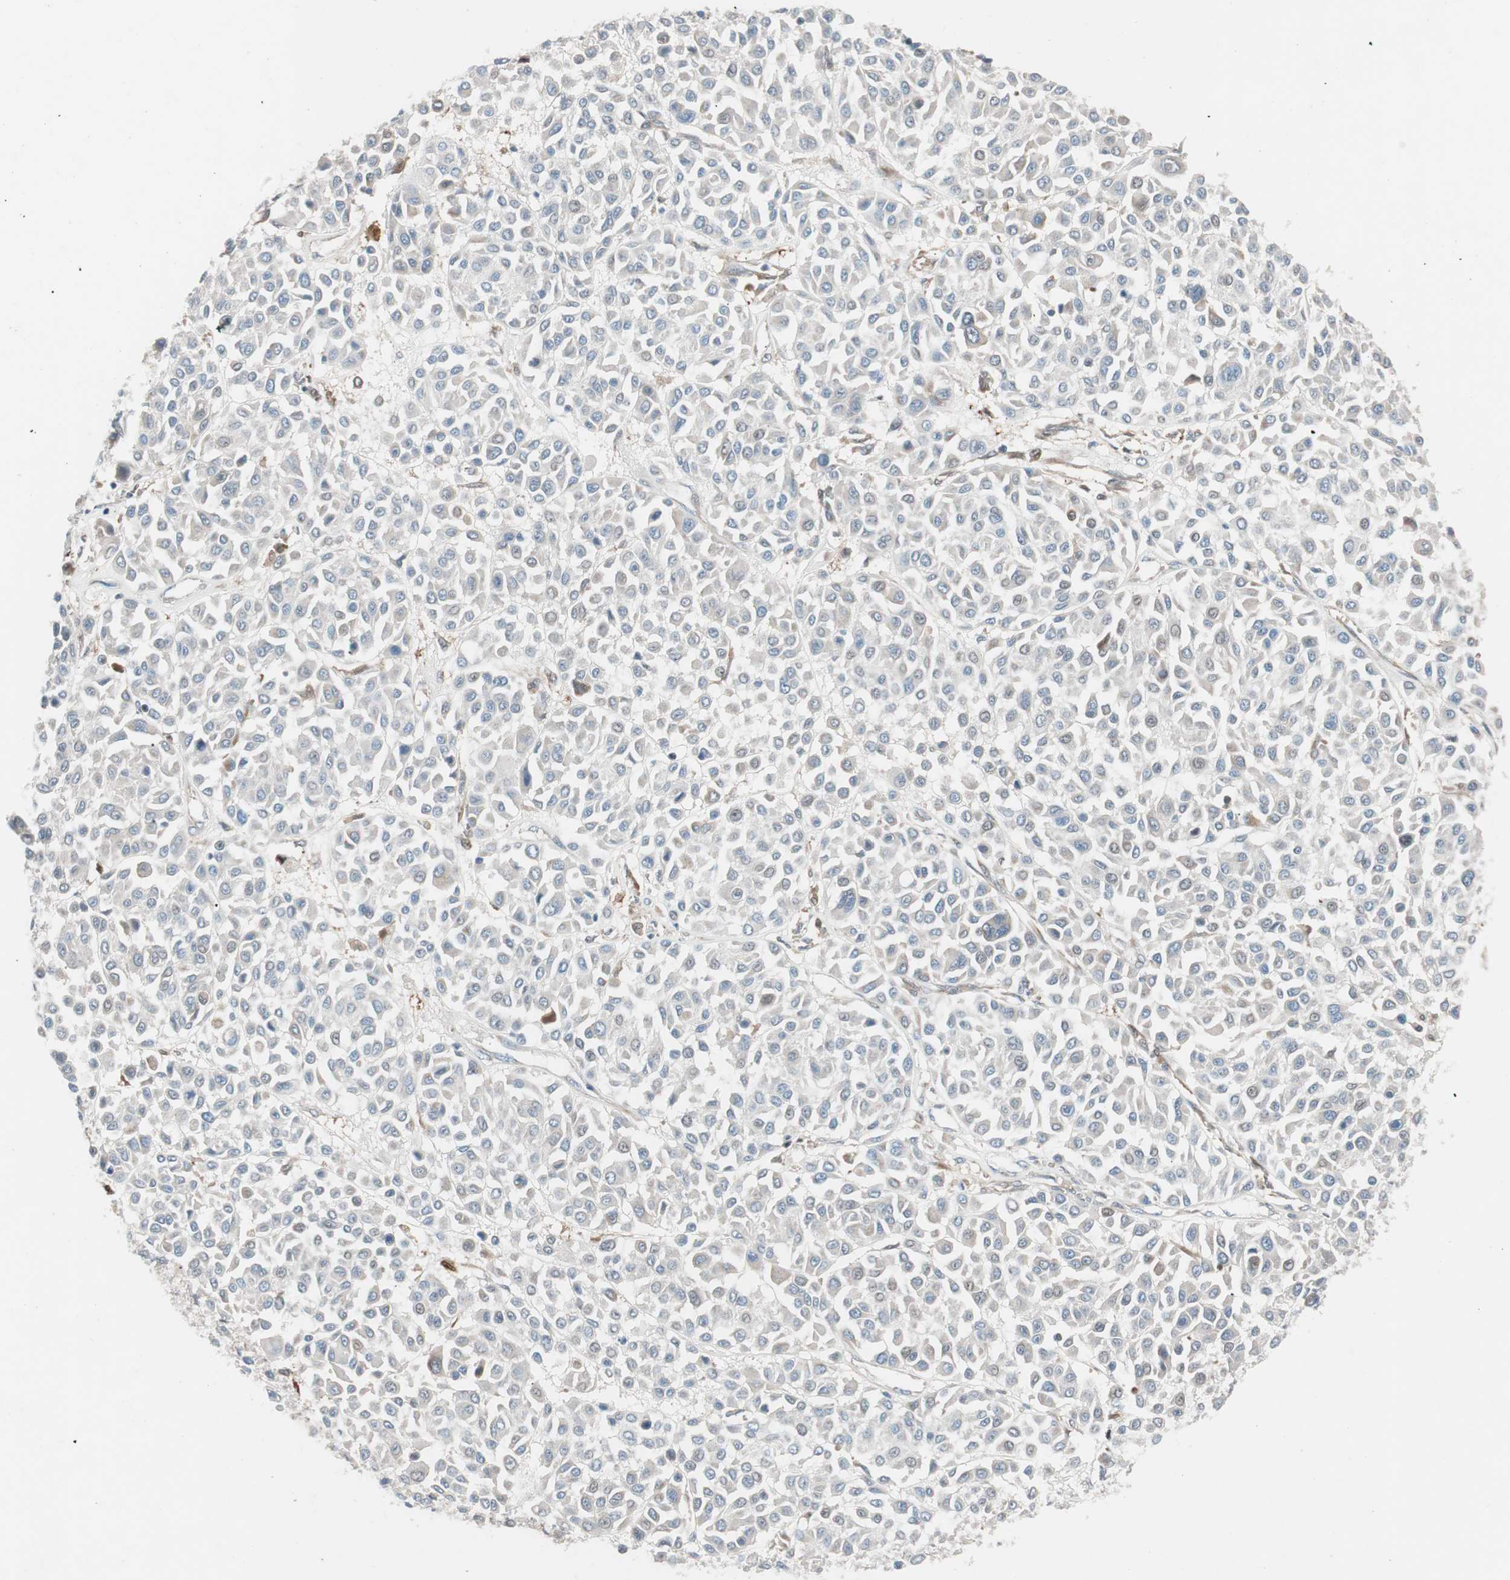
{"staining": {"intensity": "weak", "quantity": "25%-75%", "location": "cytoplasmic/membranous"}, "tissue": "melanoma", "cell_type": "Tumor cells", "image_type": "cancer", "snomed": [{"axis": "morphology", "description": "Malignant melanoma, Metastatic site"}, {"axis": "topography", "description": "Soft tissue"}], "caption": "Melanoma was stained to show a protein in brown. There is low levels of weak cytoplasmic/membranous positivity in about 25%-75% of tumor cells.", "gene": "FAAH", "patient": {"sex": "male", "age": 41}}